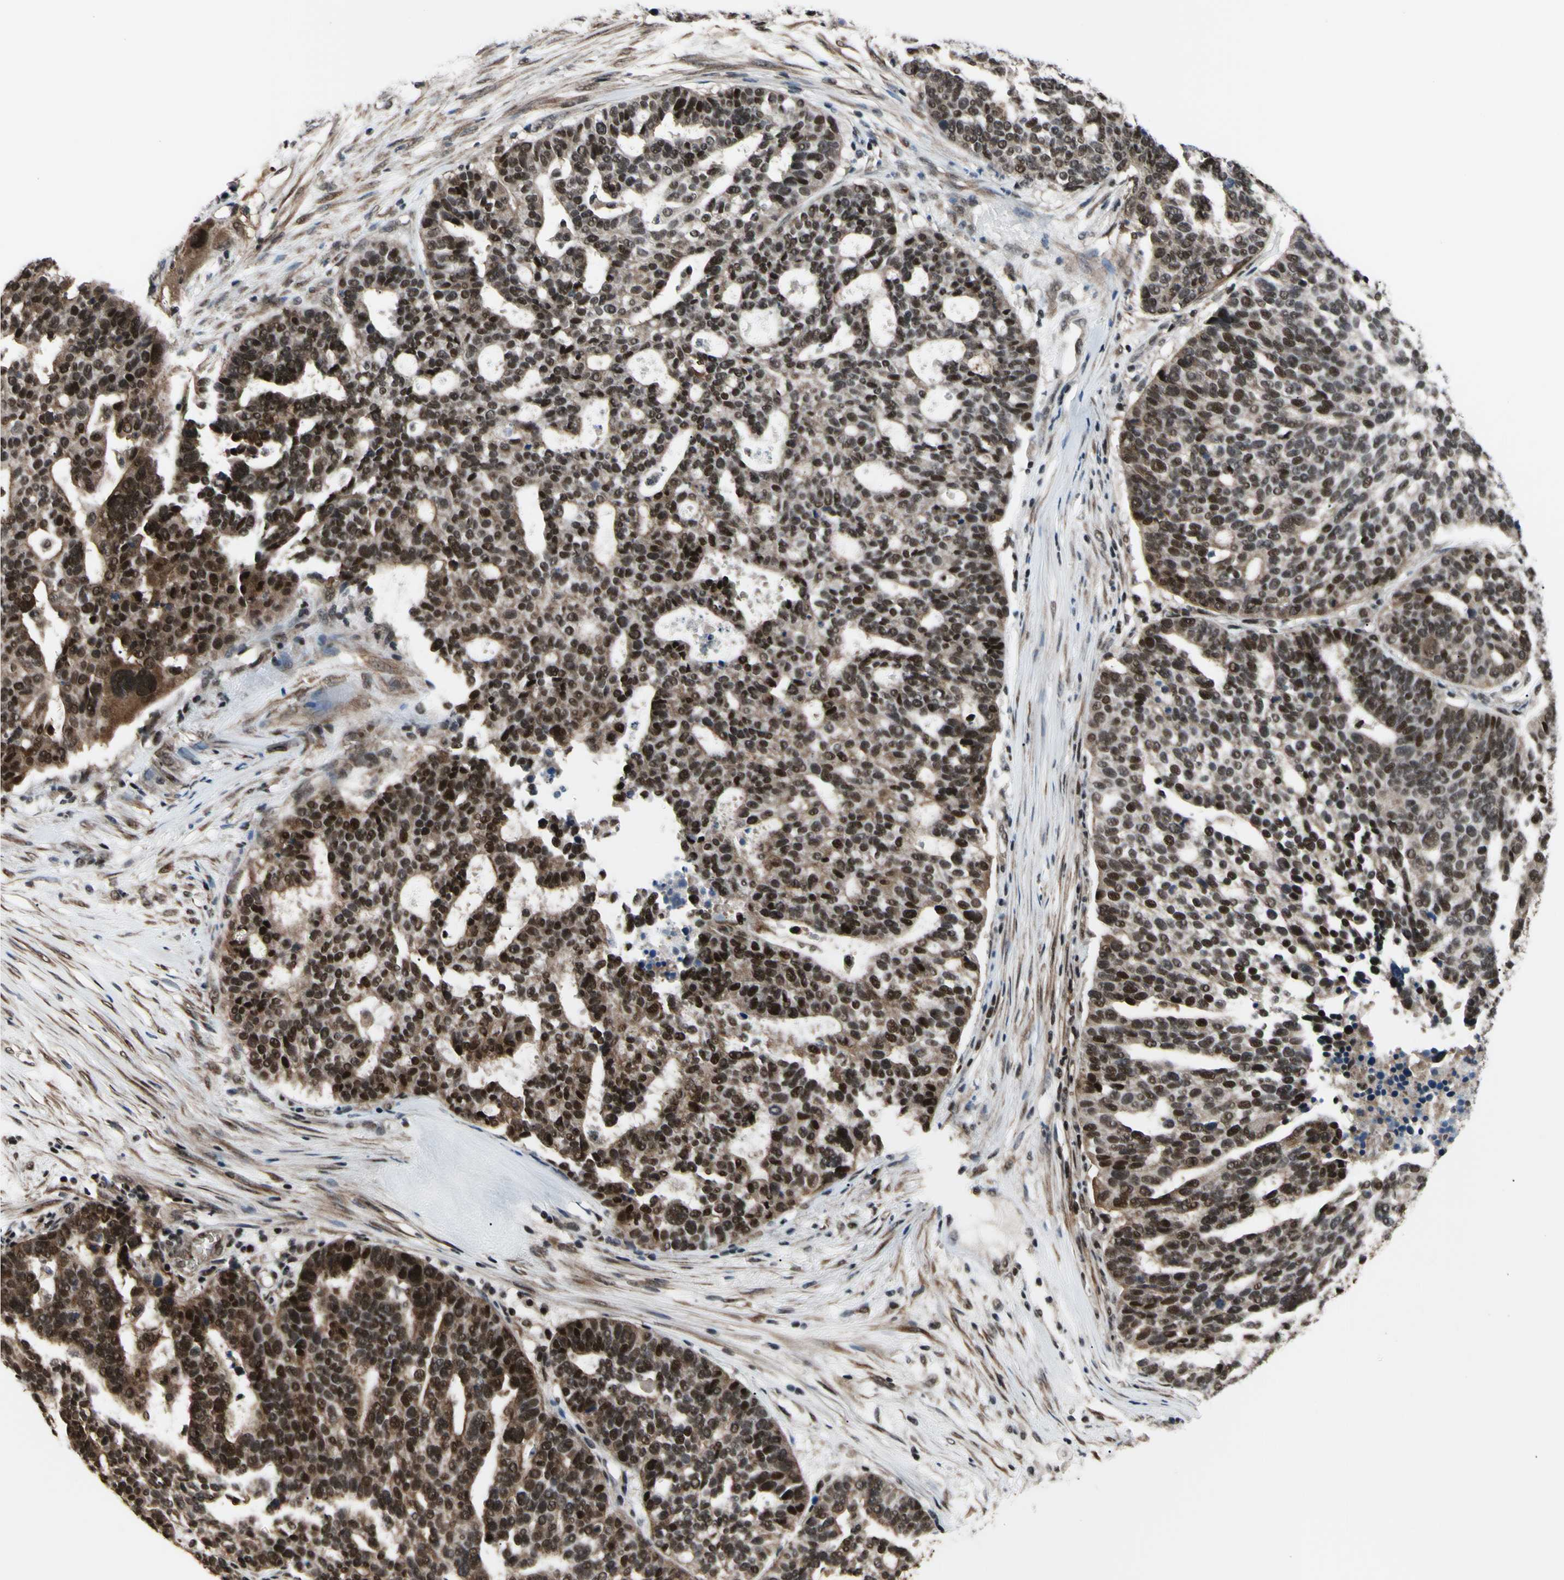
{"staining": {"intensity": "strong", "quantity": ">75%", "location": "cytoplasmic/membranous,nuclear"}, "tissue": "ovarian cancer", "cell_type": "Tumor cells", "image_type": "cancer", "snomed": [{"axis": "morphology", "description": "Cystadenocarcinoma, serous, NOS"}, {"axis": "topography", "description": "Ovary"}], "caption": "This is an image of immunohistochemistry staining of ovarian cancer (serous cystadenocarcinoma), which shows strong positivity in the cytoplasmic/membranous and nuclear of tumor cells.", "gene": "THAP12", "patient": {"sex": "female", "age": 59}}